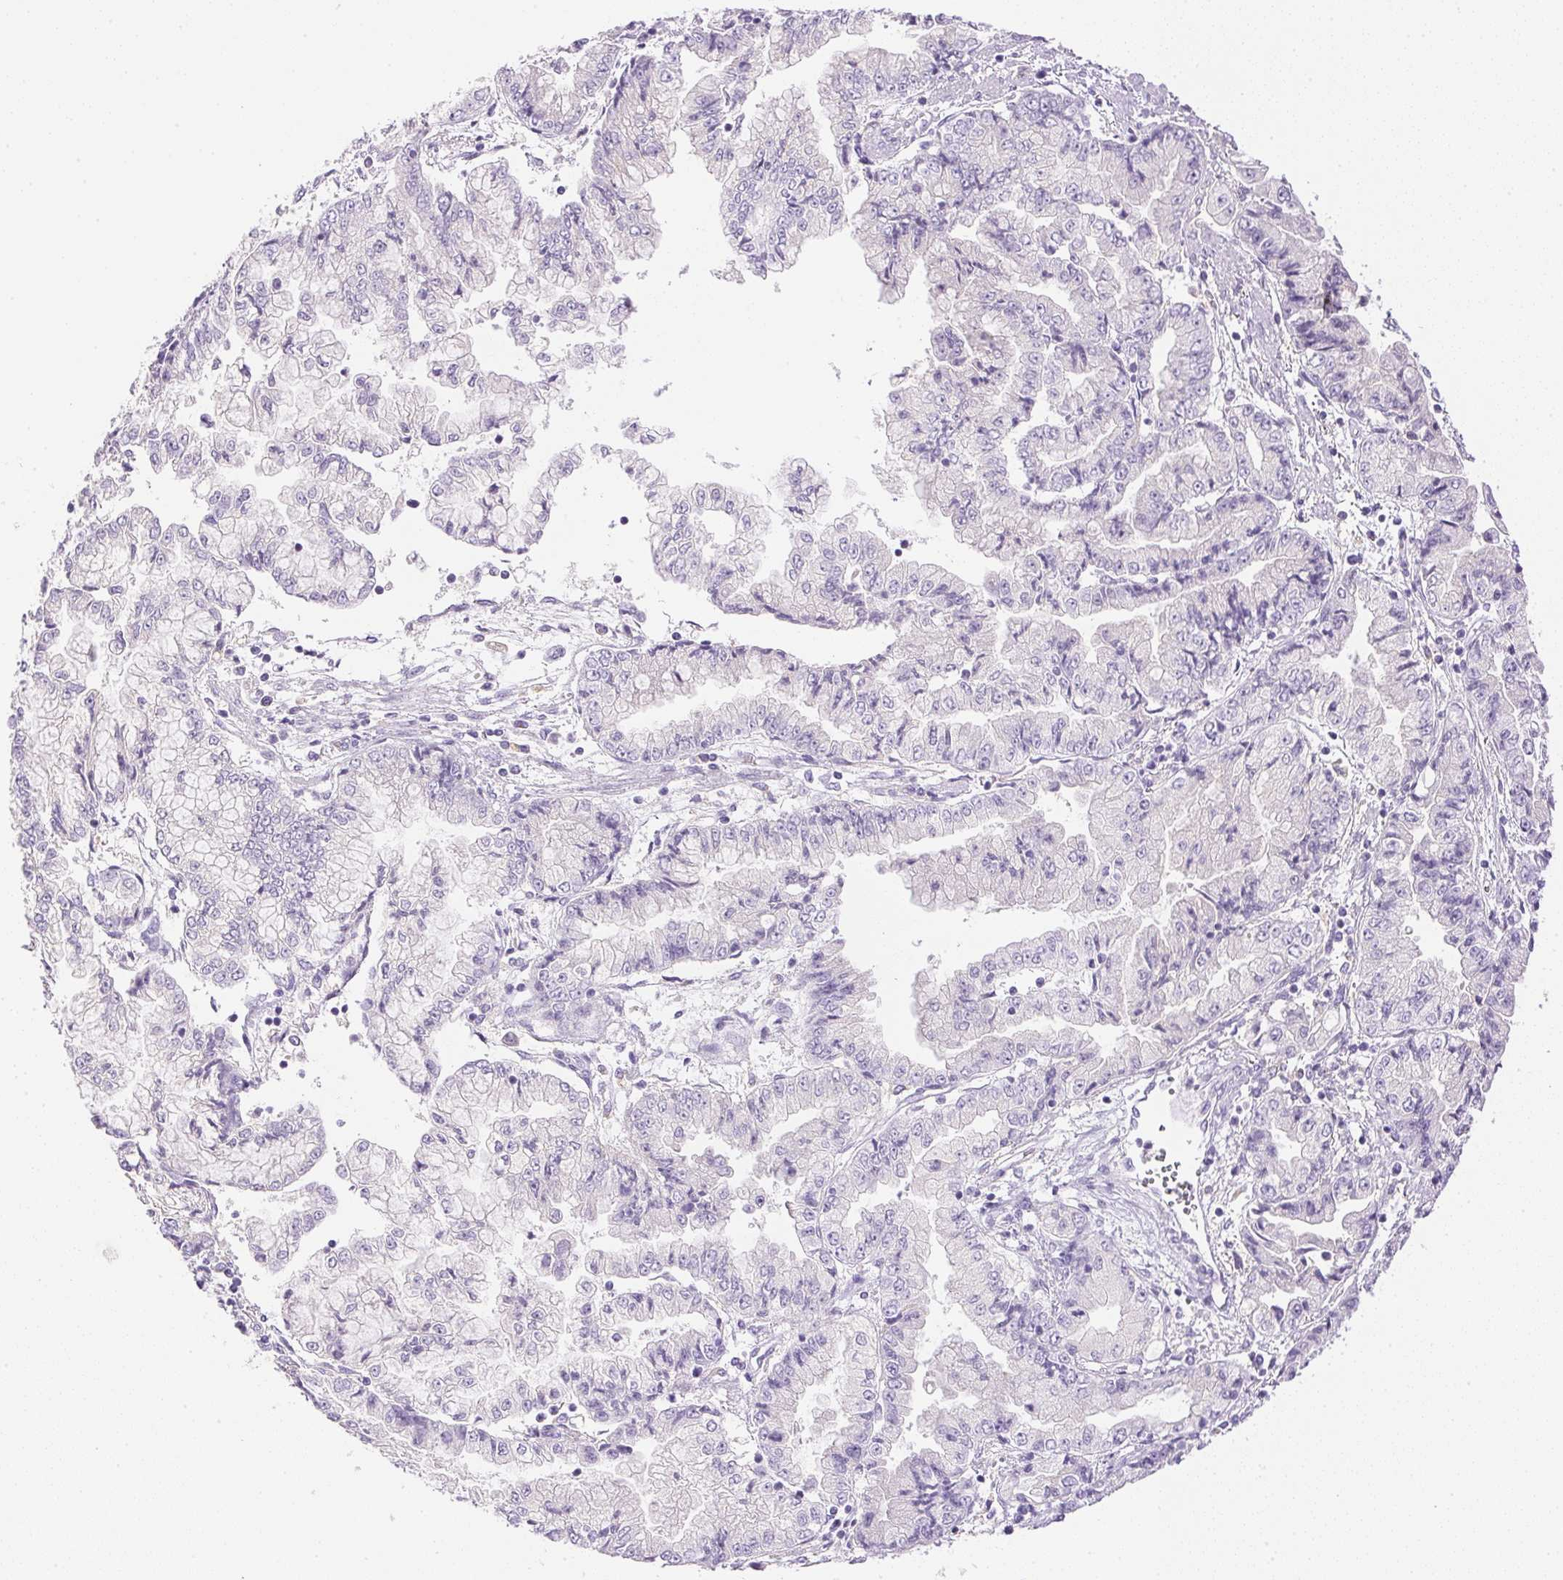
{"staining": {"intensity": "negative", "quantity": "none", "location": "none"}, "tissue": "stomach cancer", "cell_type": "Tumor cells", "image_type": "cancer", "snomed": [{"axis": "morphology", "description": "Adenocarcinoma, NOS"}, {"axis": "topography", "description": "Stomach, upper"}], "caption": "This photomicrograph is of adenocarcinoma (stomach) stained with immunohistochemistry (IHC) to label a protein in brown with the nuclei are counter-stained blue. There is no staining in tumor cells.", "gene": "ATP6V1G3", "patient": {"sex": "female", "age": 74}}